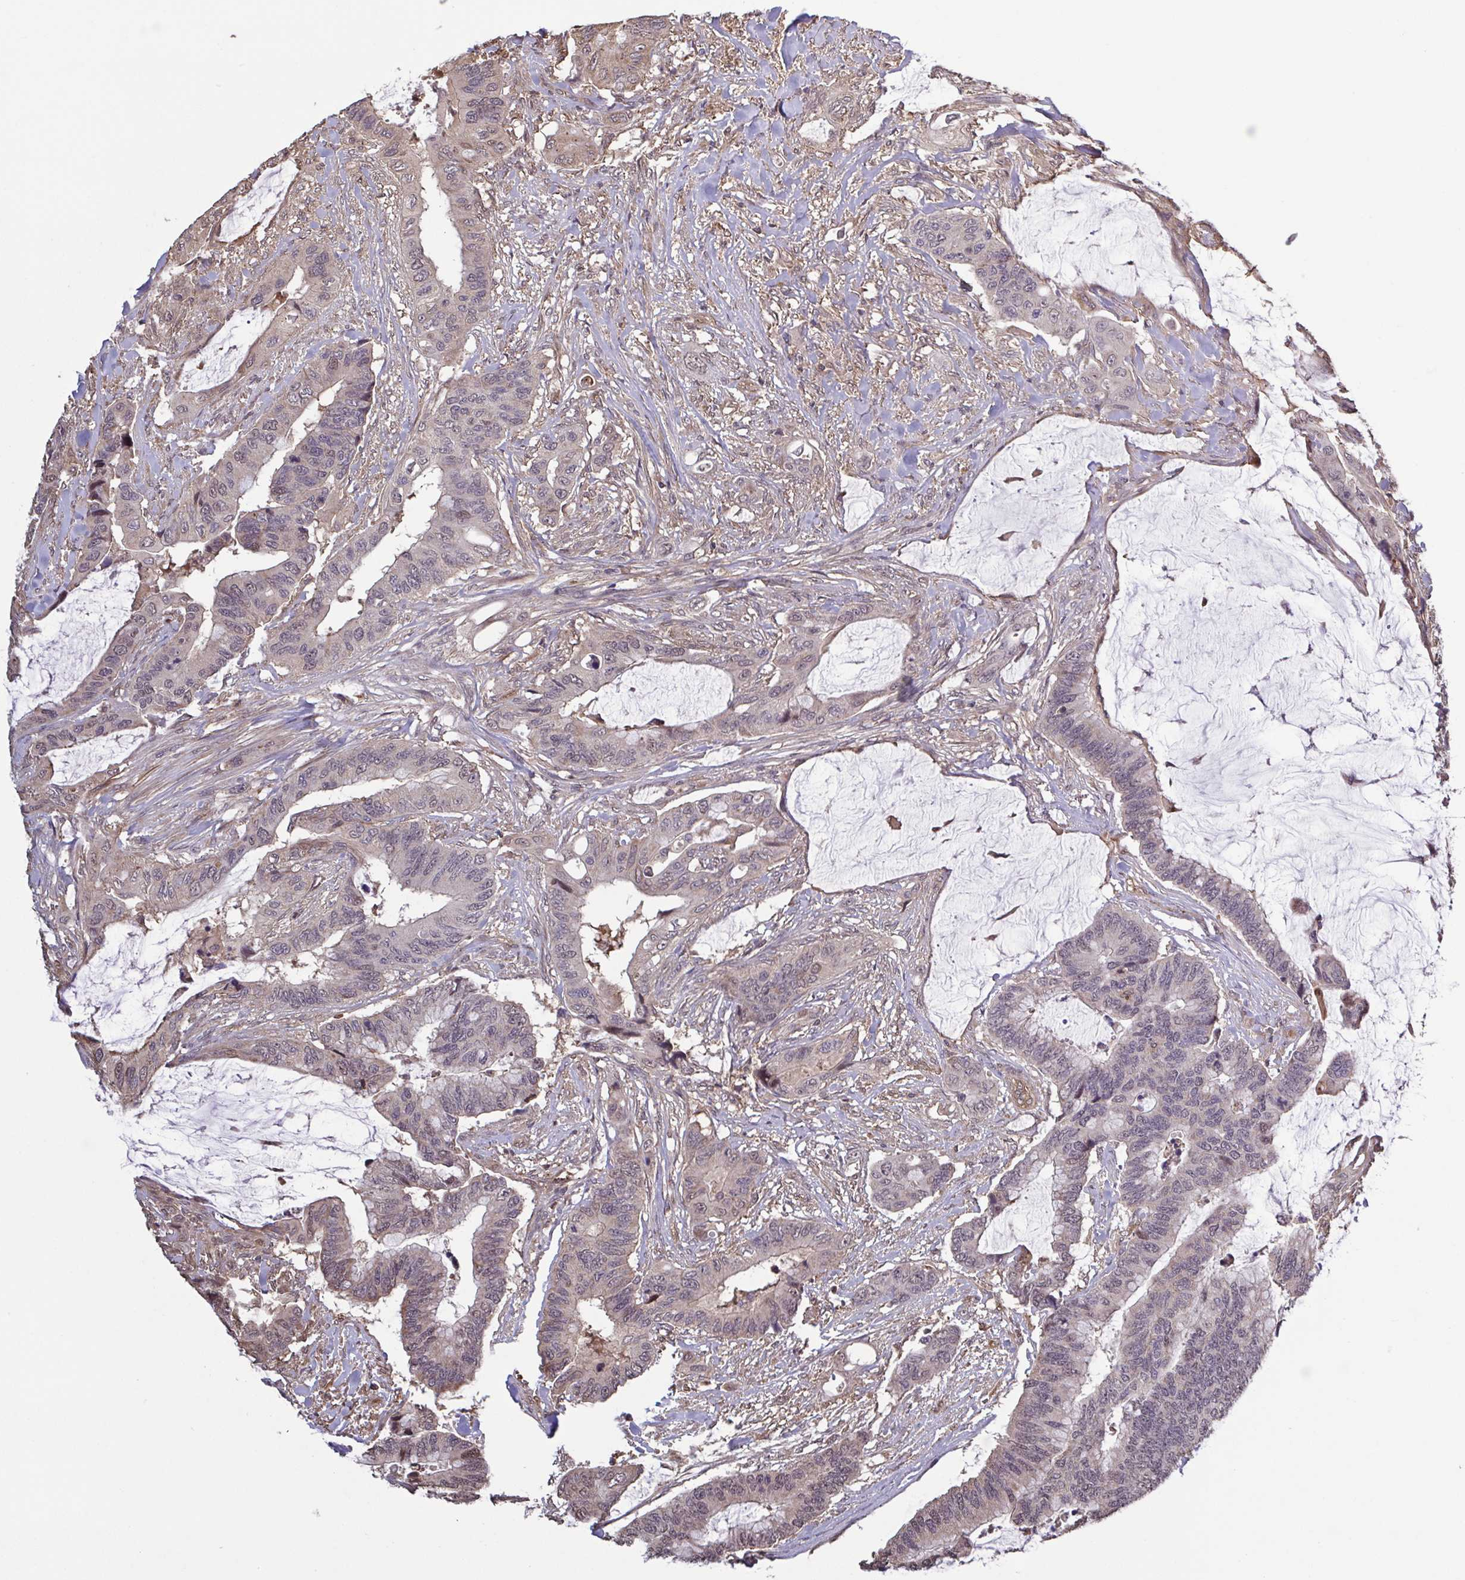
{"staining": {"intensity": "weak", "quantity": "<25%", "location": "nuclear"}, "tissue": "colorectal cancer", "cell_type": "Tumor cells", "image_type": "cancer", "snomed": [{"axis": "morphology", "description": "Adenocarcinoma, NOS"}, {"axis": "topography", "description": "Rectum"}], "caption": "Immunohistochemistry of human colorectal cancer (adenocarcinoma) shows no positivity in tumor cells.", "gene": "ZNF200", "patient": {"sex": "female", "age": 59}}